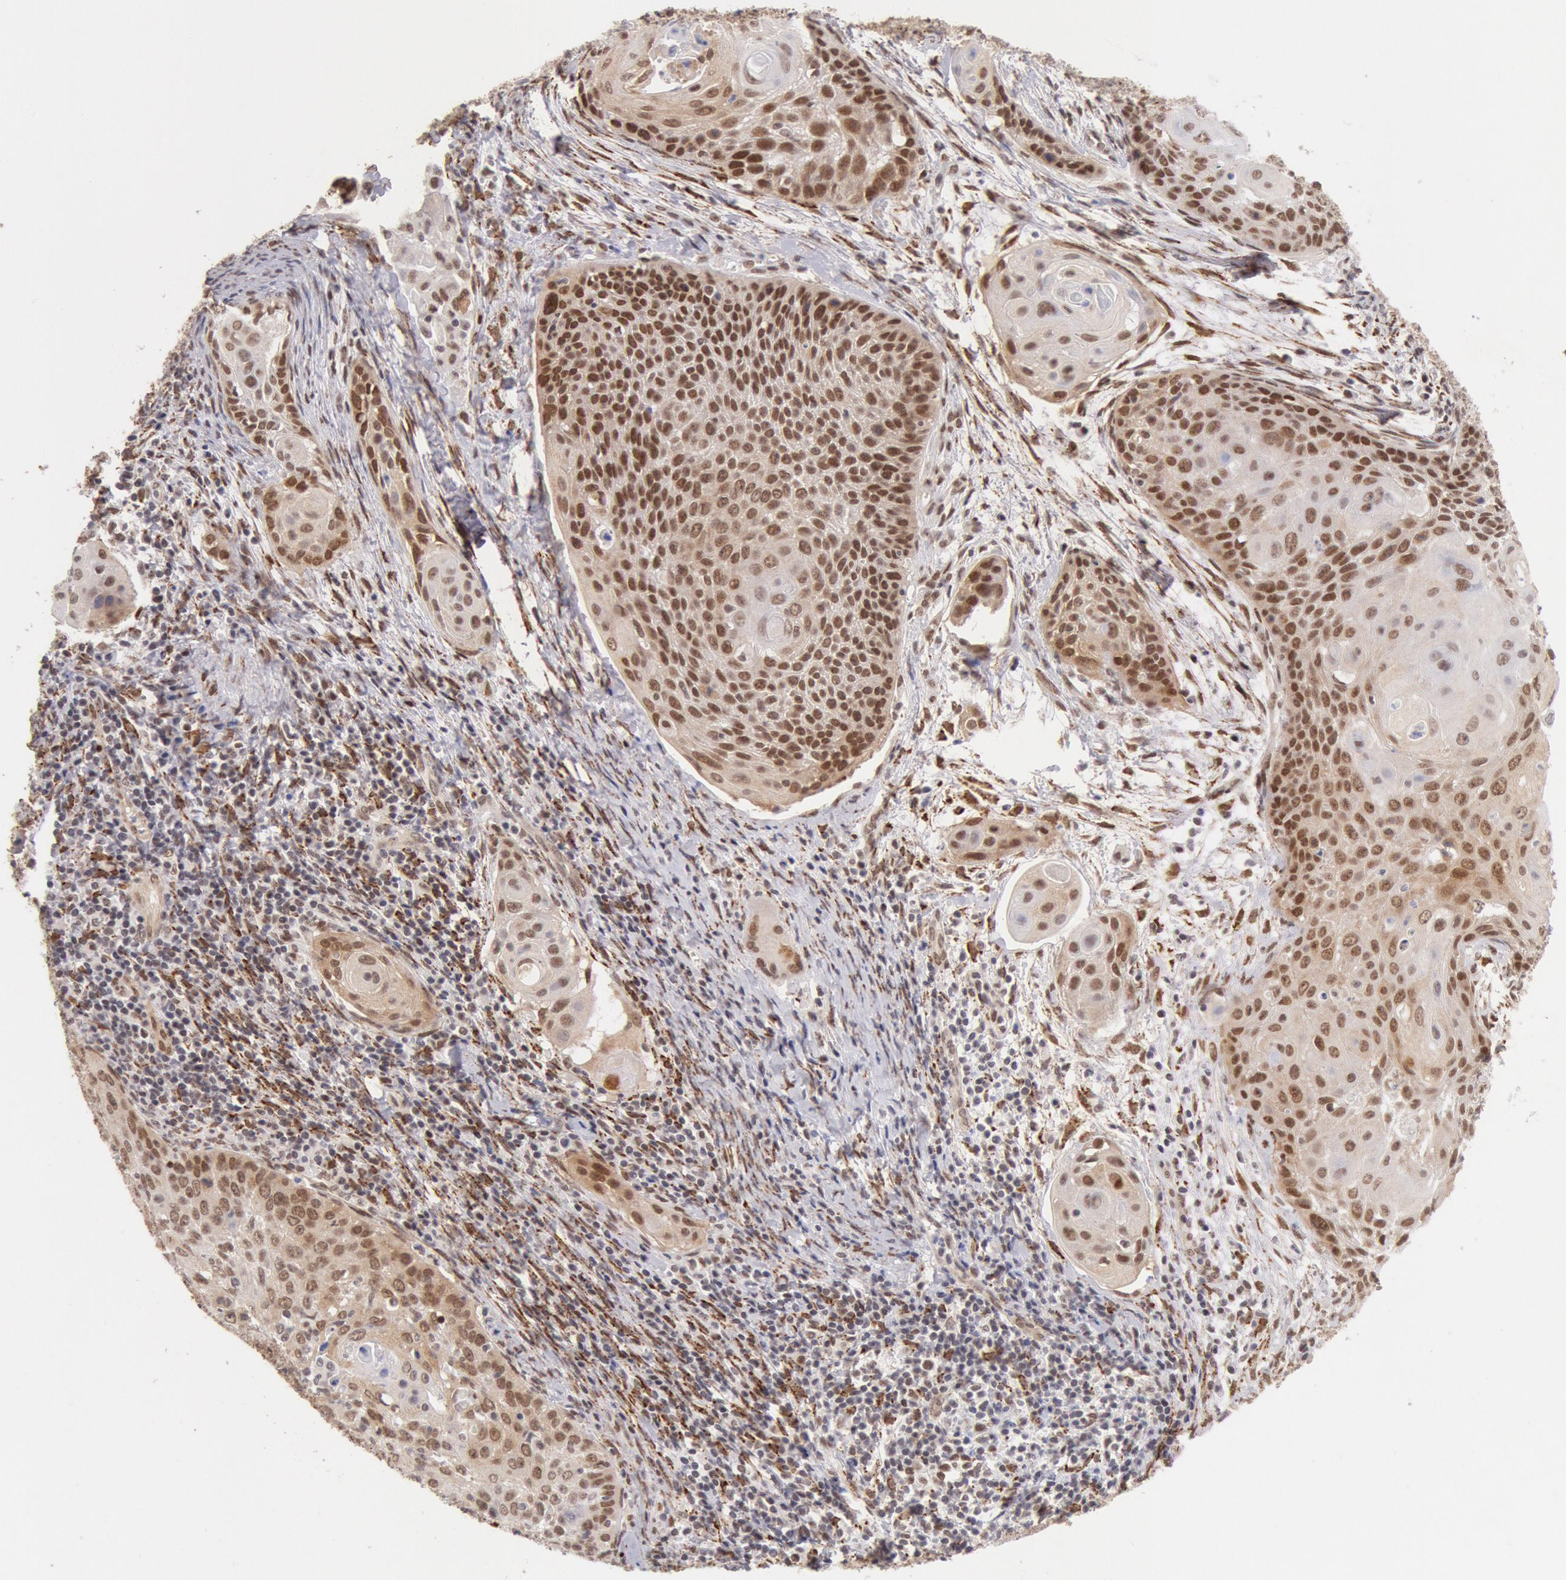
{"staining": {"intensity": "strong", "quantity": ">75%", "location": "cytoplasmic/membranous,nuclear"}, "tissue": "cervical cancer", "cell_type": "Tumor cells", "image_type": "cancer", "snomed": [{"axis": "morphology", "description": "Squamous cell carcinoma, NOS"}, {"axis": "topography", "description": "Cervix"}], "caption": "Strong cytoplasmic/membranous and nuclear protein positivity is identified in about >75% of tumor cells in squamous cell carcinoma (cervical).", "gene": "CDKN2B", "patient": {"sex": "female", "age": 33}}